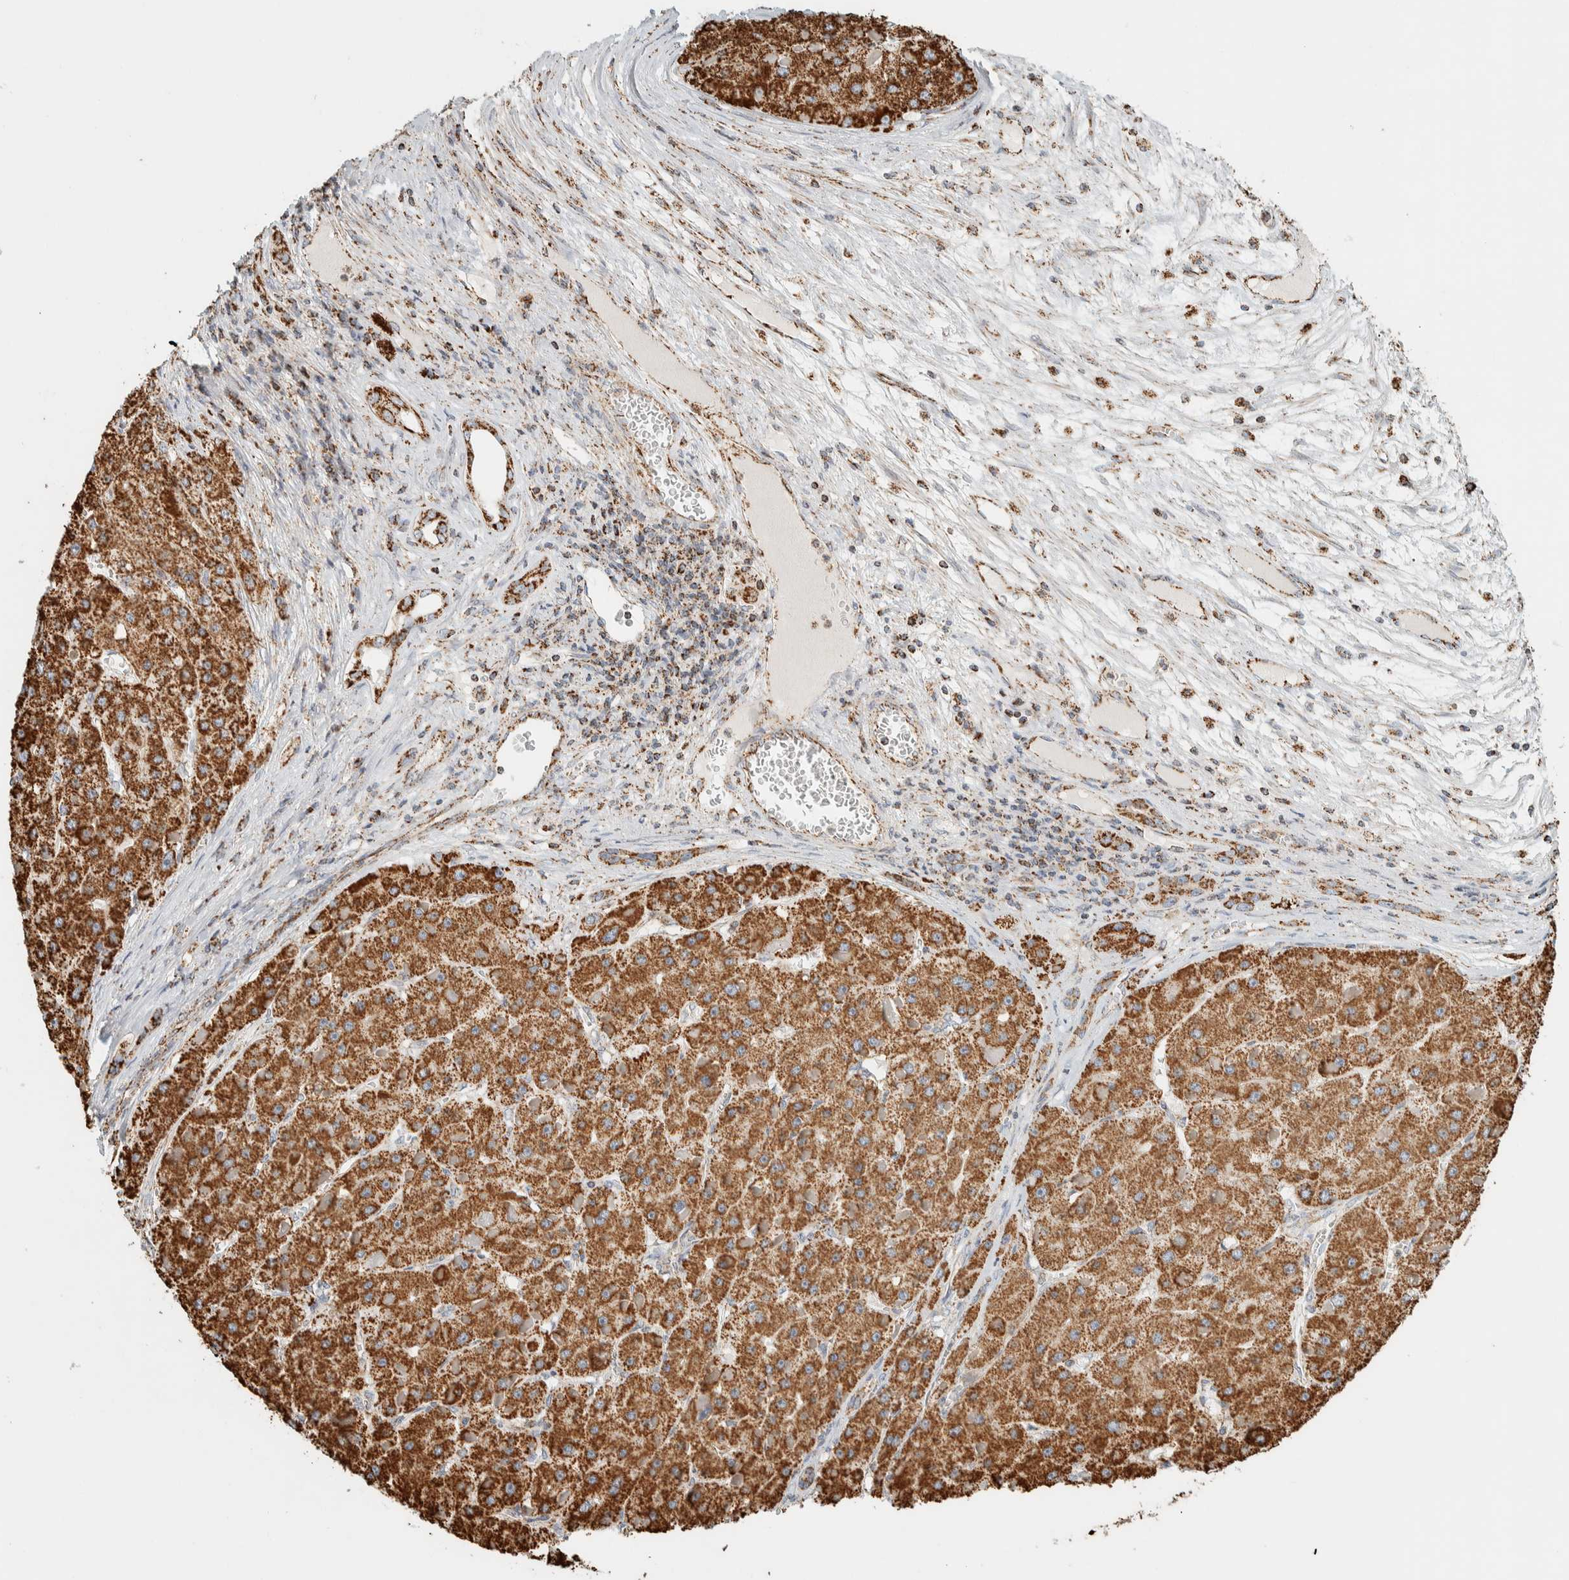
{"staining": {"intensity": "strong", "quantity": ">75%", "location": "cytoplasmic/membranous"}, "tissue": "liver cancer", "cell_type": "Tumor cells", "image_type": "cancer", "snomed": [{"axis": "morphology", "description": "Carcinoma, Hepatocellular, NOS"}, {"axis": "topography", "description": "Liver"}], "caption": "There is high levels of strong cytoplasmic/membranous expression in tumor cells of liver hepatocellular carcinoma, as demonstrated by immunohistochemical staining (brown color).", "gene": "ZNF454", "patient": {"sex": "female", "age": 73}}